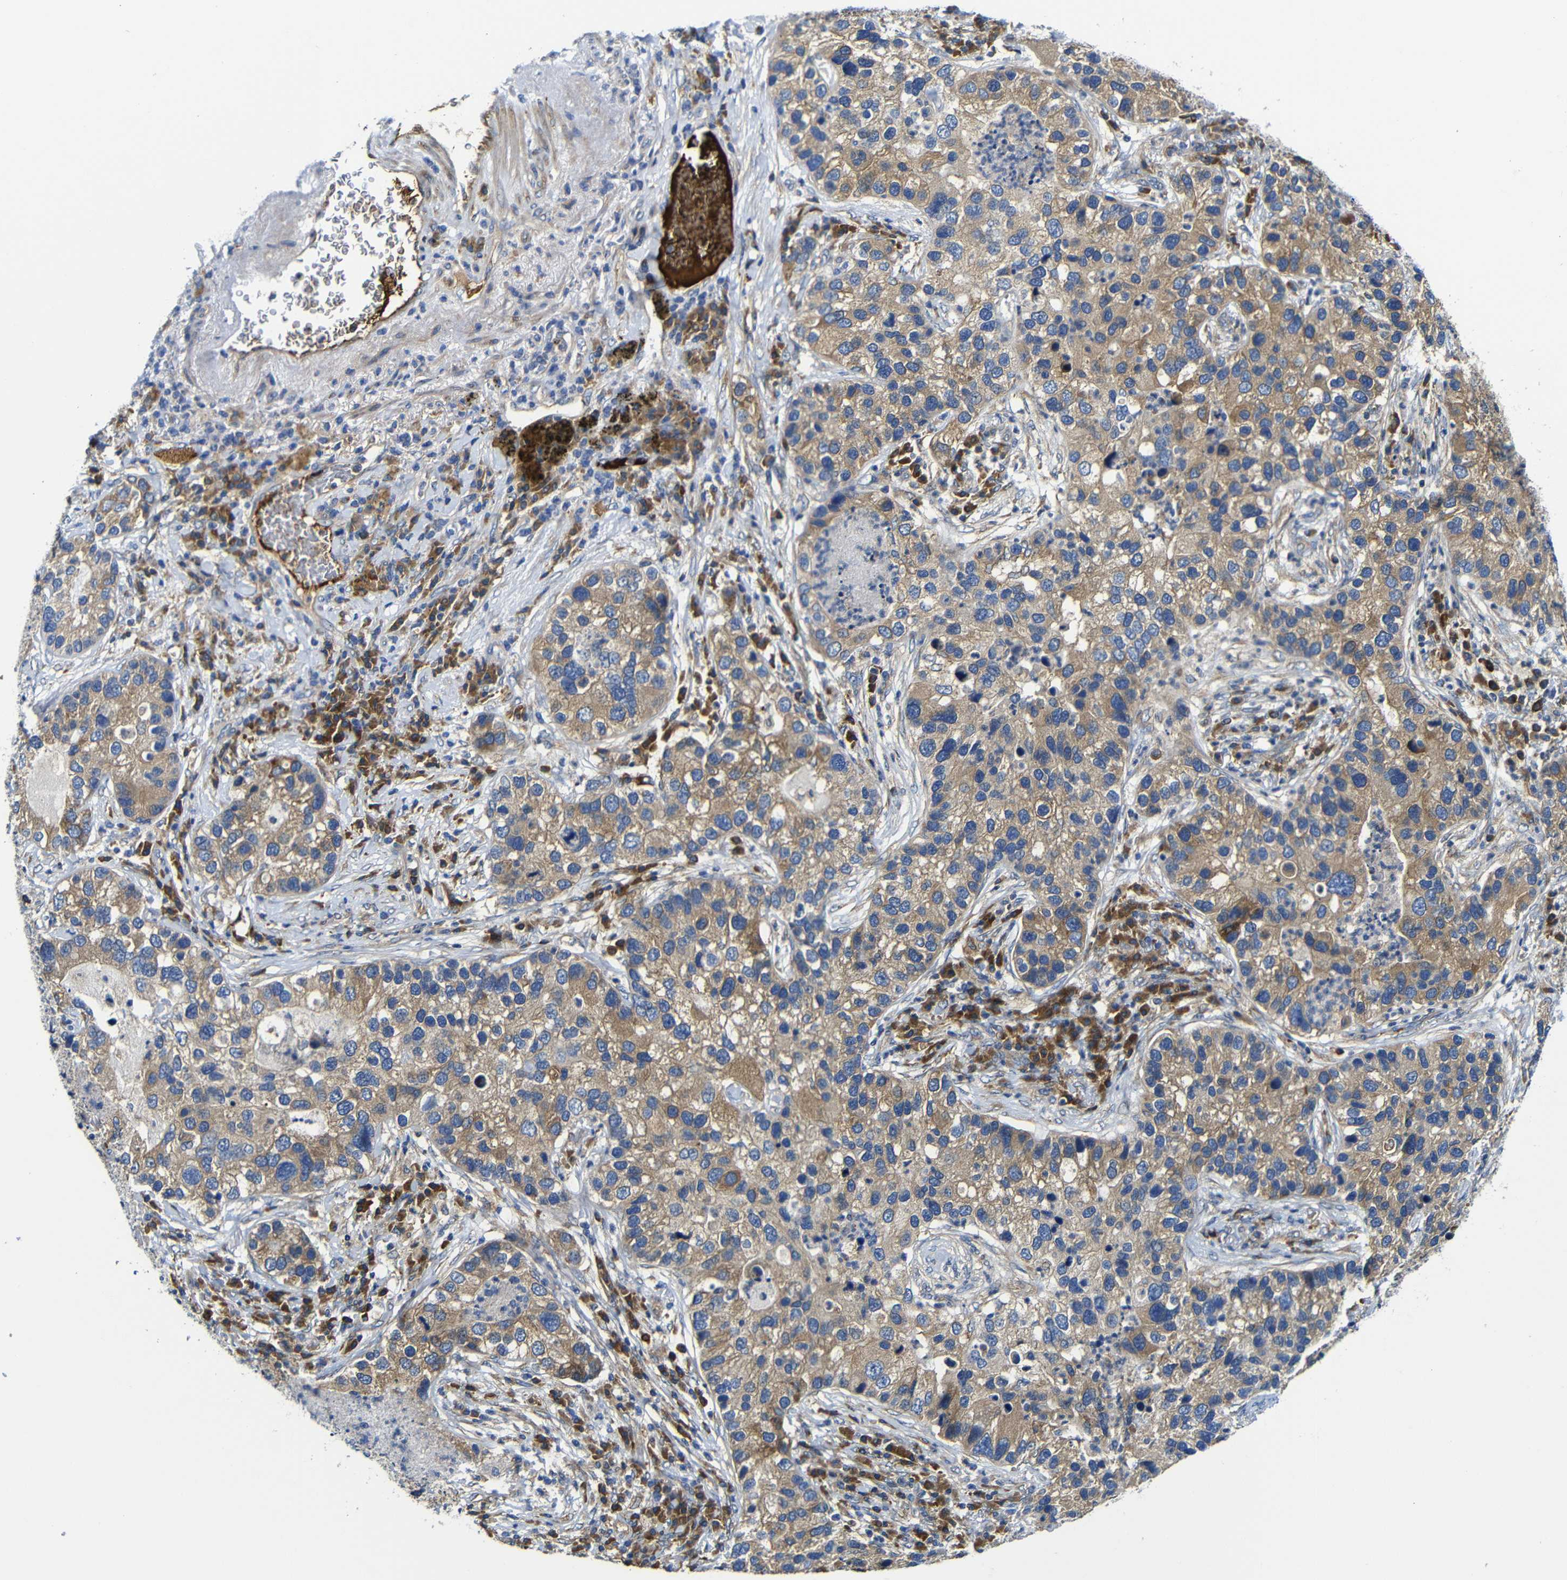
{"staining": {"intensity": "weak", "quantity": ">75%", "location": "cytoplasmic/membranous"}, "tissue": "lung cancer", "cell_type": "Tumor cells", "image_type": "cancer", "snomed": [{"axis": "morphology", "description": "Normal tissue, NOS"}, {"axis": "morphology", "description": "Adenocarcinoma, NOS"}, {"axis": "topography", "description": "Bronchus"}, {"axis": "topography", "description": "Lung"}], "caption": "Weak cytoplasmic/membranous protein positivity is seen in about >75% of tumor cells in adenocarcinoma (lung).", "gene": "CLCC1", "patient": {"sex": "male", "age": 54}}